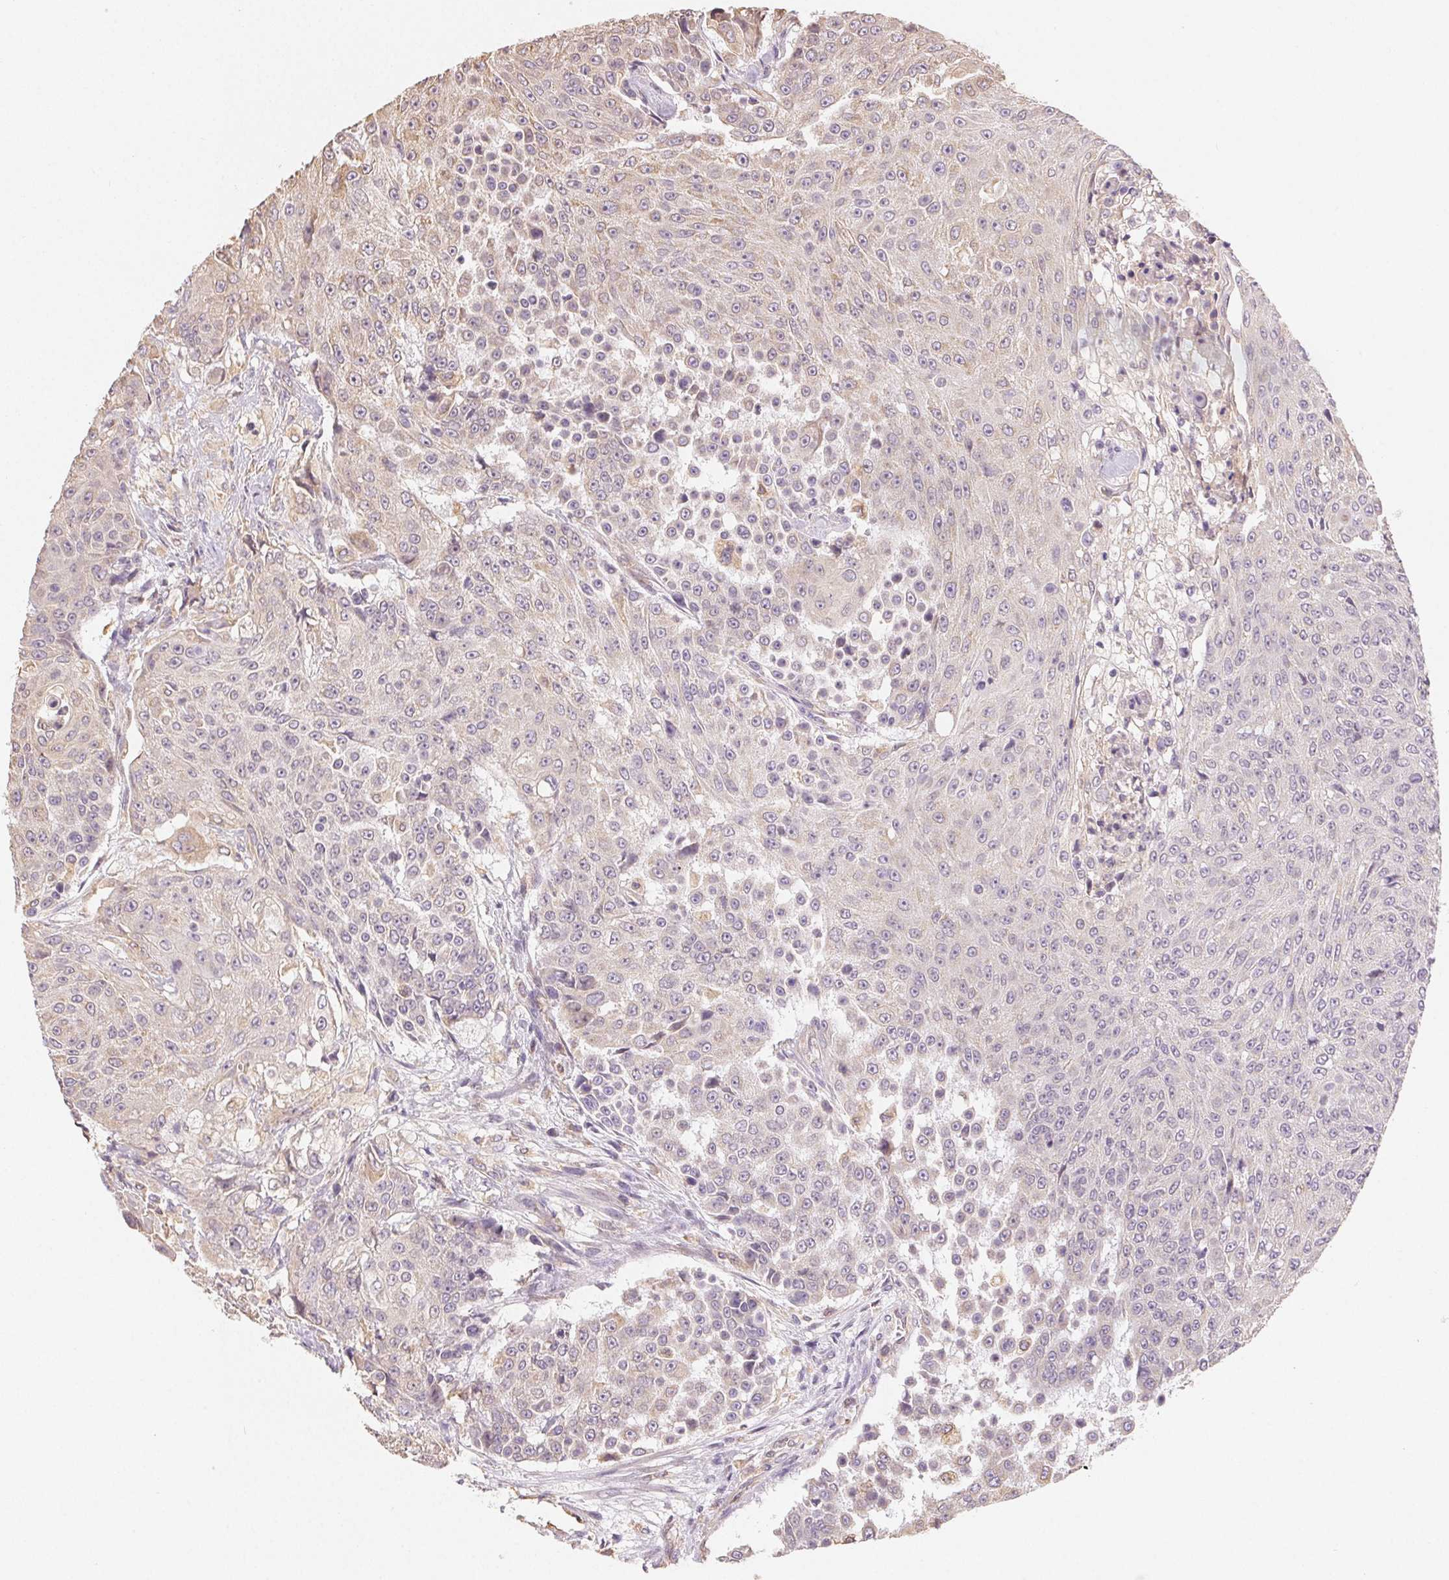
{"staining": {"intensity": "negative", "quantity": "none", "location": "none"}, "tissue": "urothelial cancer", "cell_type": "Tumor cells", "image_type": "cancer", "snomed": [{"axis": "morphology", "description": "Urothelial carcinoma, High grade"}, {"axis": "topography", "description": "Urinary bladder"}], "caption": "Protein analysis of high-grade urothelial carcinoma shows no significant positivity in tumor cells.", "gene": "SEZ6L2", "patient": {"sex": "female", "age": 63}}